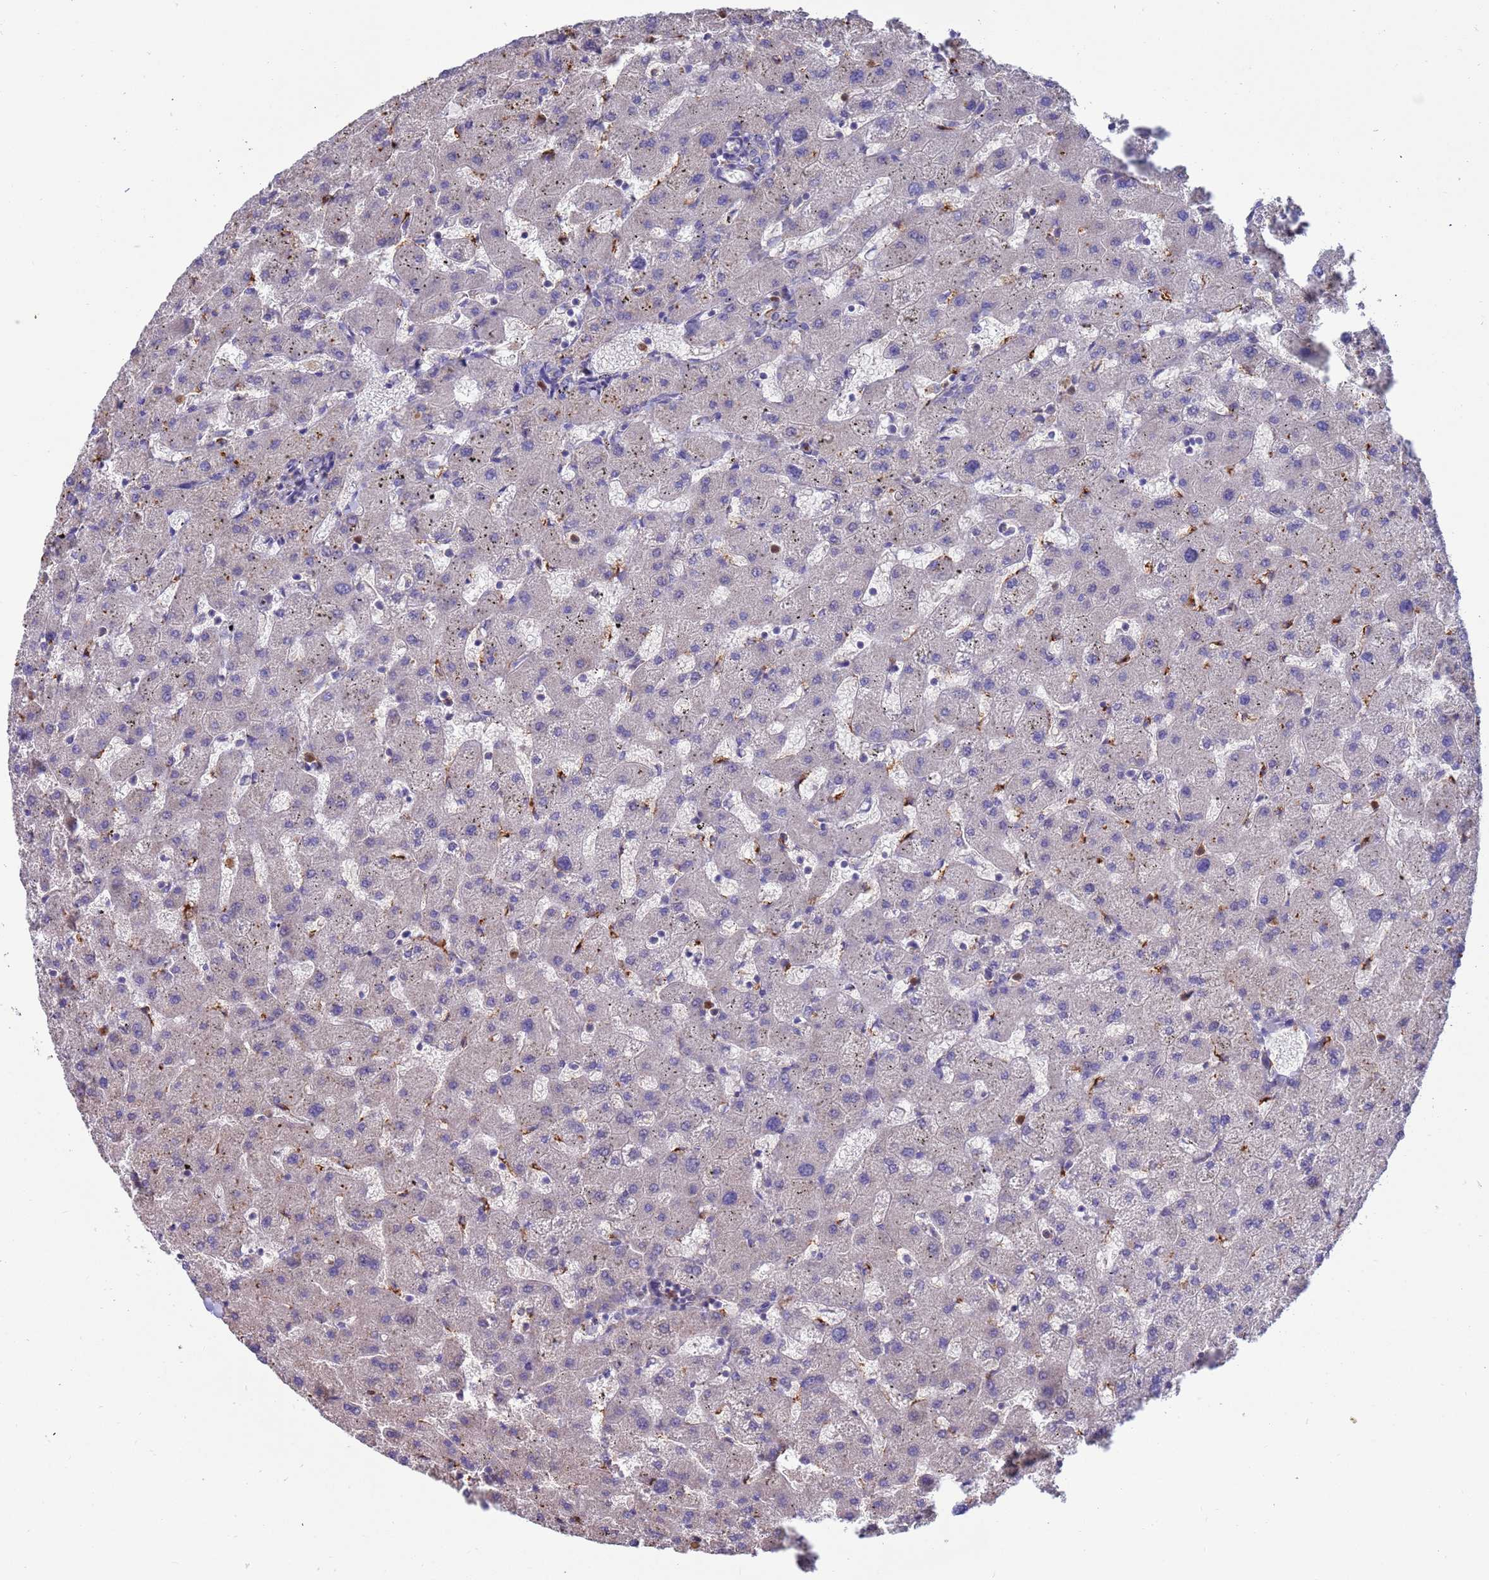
{"staining": {"intensity": "negative", "quantity": "none", "location": "none"}, "tissue": "liver", "cell_type": "Cholangiocytes", "image_type": "normal", "snomed": [{"axis": "morphology", "description": "Normal tissue, NOS"}, {"axis": "topography", "description": "Liver"}], "caption": "Cholangiocytes show no significant protein positivity in normal liver. The staining was performed using DAB (3,3'-diaminobenzidine) to visualize the protein expression in brown, while the nuclei were stained in blue with hematoxylin (Magnification: 20x).", "gene": "AMPD3", "patient": {"sex": "female", "age": 63}}